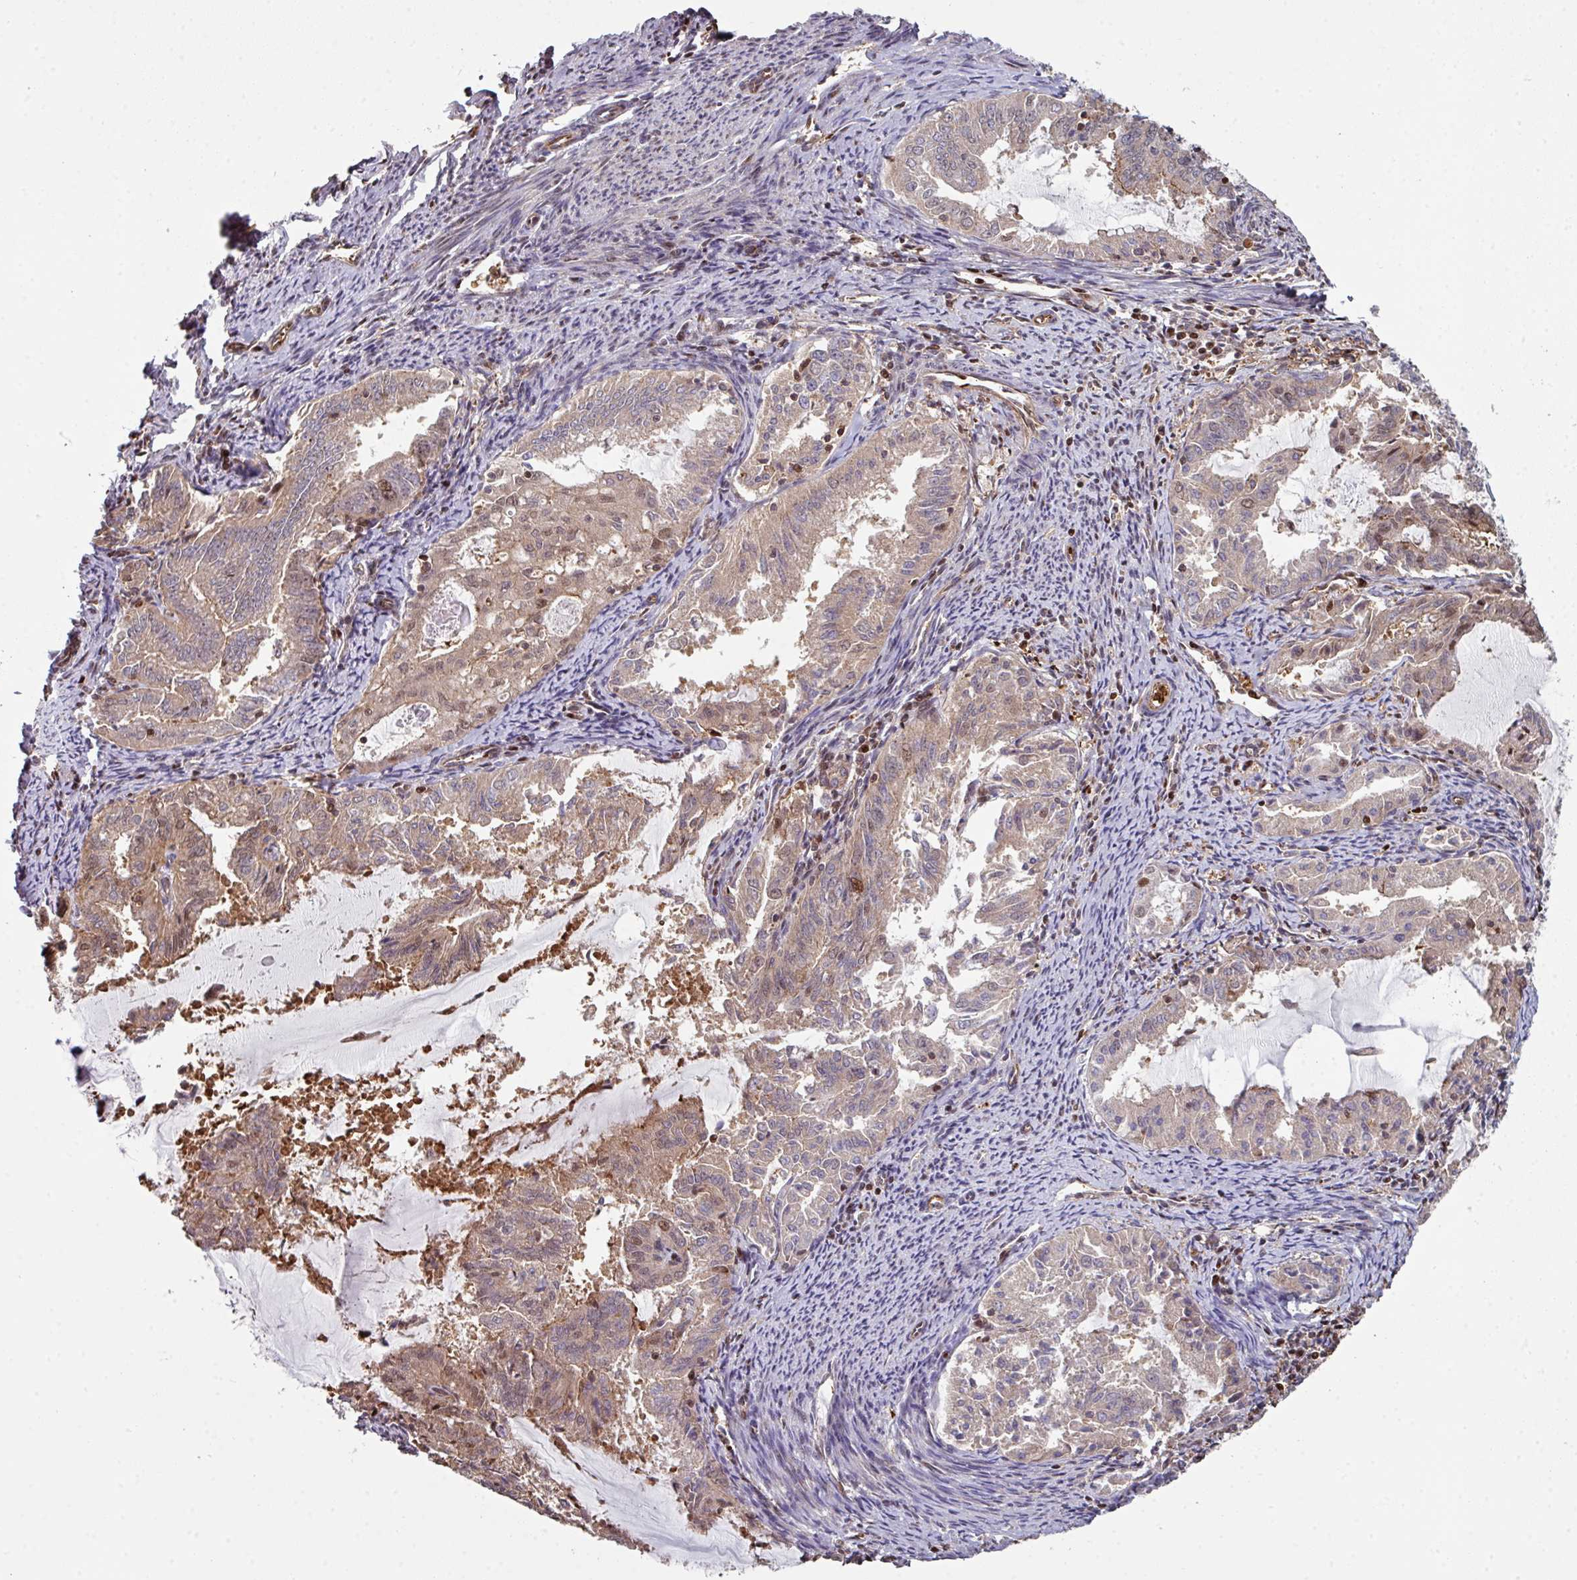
{"staining": {"intensity": "moderate", "quantity": "25%-75%", "location": "cytoplasmic/membranous,nuclear"}, "tissue": "endometrial cancer", "cell_type": "Tumor cells", "image_type": "cancer", "snomed": [{"axis": "morphology", "description": "Adenocarcinoma, NOS"}, {"axis": "topography", "description": "Endometrium"}], "caption": "Protein analysis of endometrial adenocarcinoma tissue shows moderate cytoplasmic/membranous and nuclear expression in approximately 25%-75% of tumor cells.", "gene": "ANO9", "patient": {"sex": "female", "age": 70}}